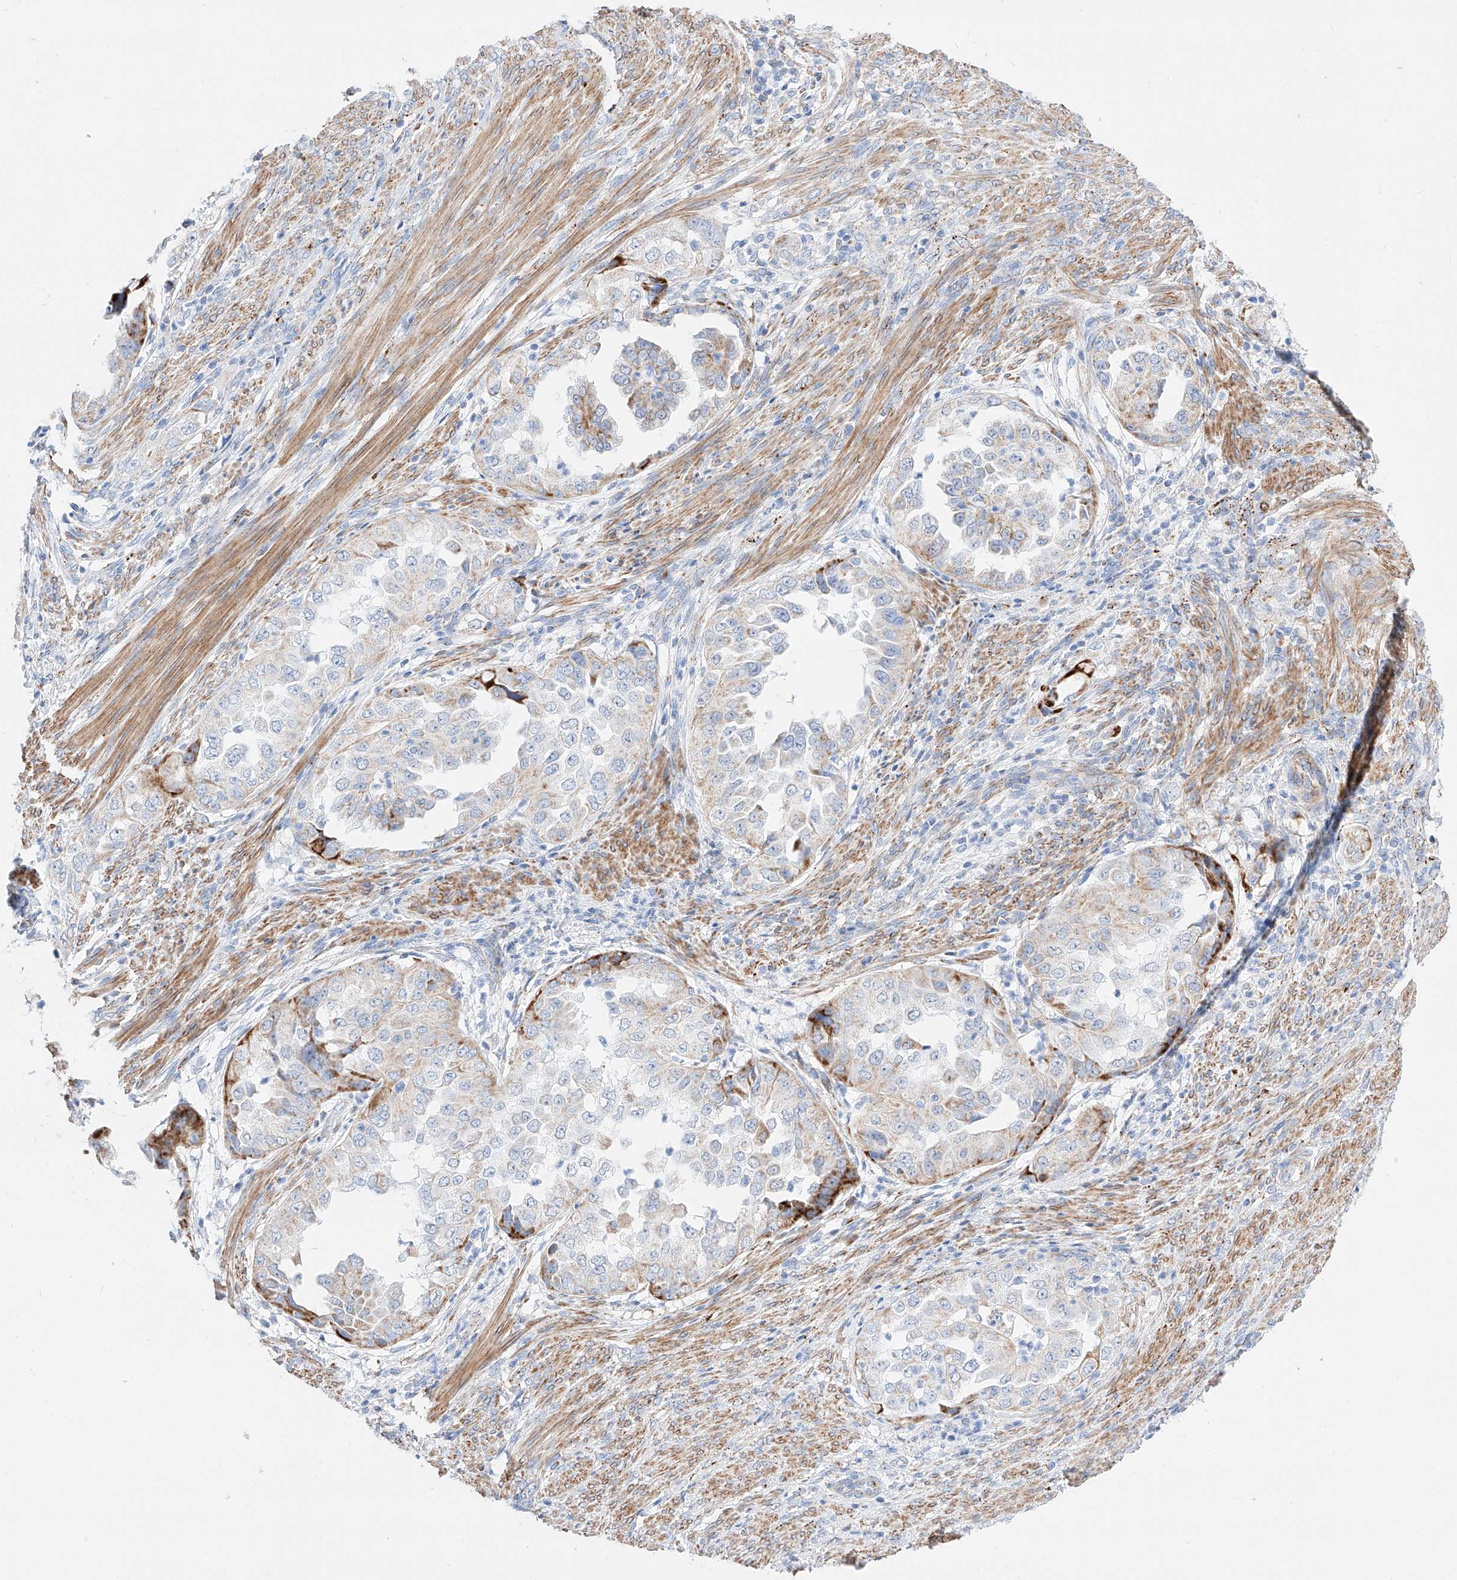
{"staining": {"intensity": "moderate", "quantity": "<25%", "location": "cytoplasmic/membranous"}, "tissue": "endometrial cancer", "cell_type": "Tumor cells", "image_type": "cancer", "snomed": [{"axis": "morphology", "description": "Adenocarcinoma, NOS"}, {"axis": "topography", "description": "Endometrium"}], "caption": "Protein expression analysis of human endometrial adenocarcinoma reveals moderate cytoplasmic/membranous expression in about <25% of tumor cells.", "gene": "C6orf62", "patient": {"sex": "female", "age": 85}}